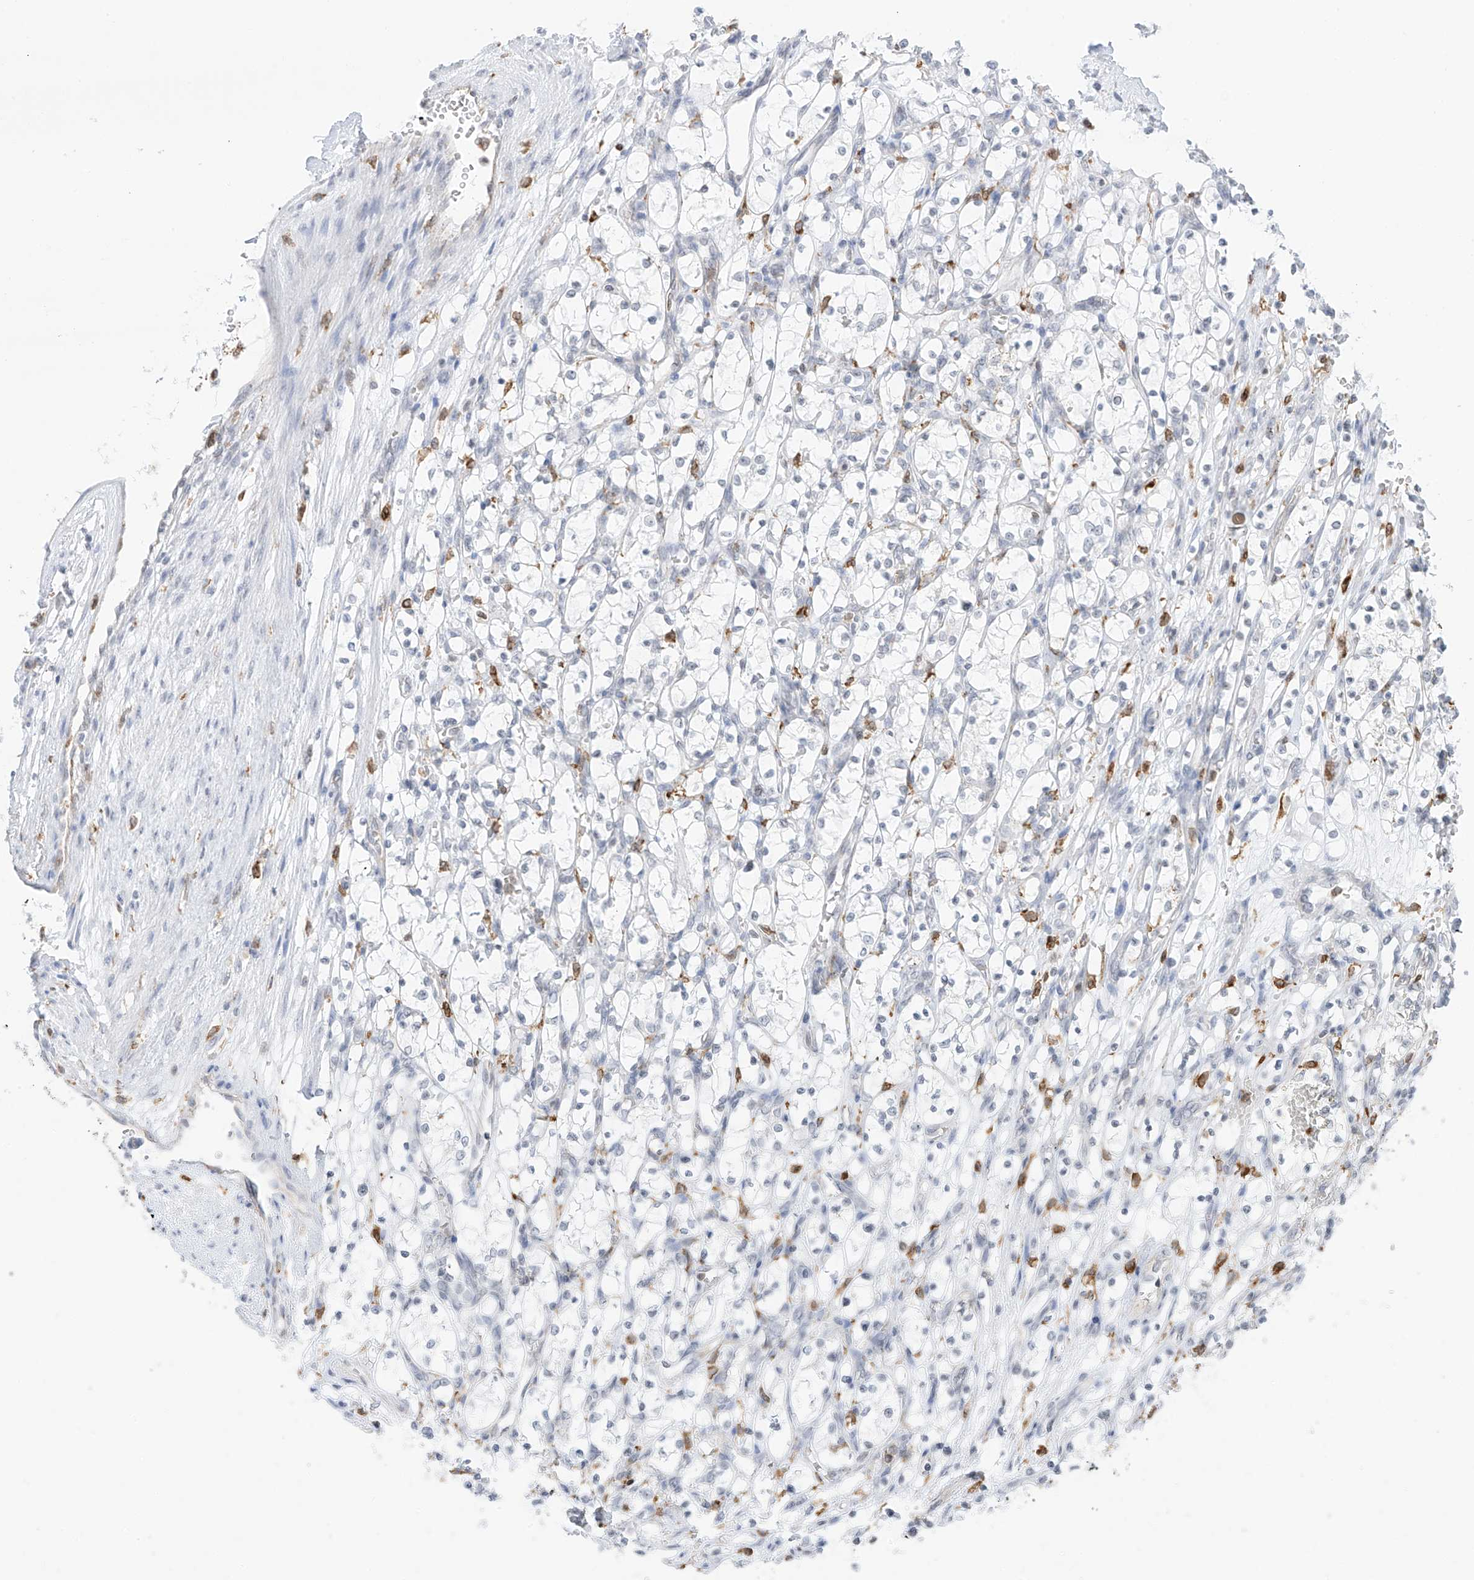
{"staining": {"intensity": "negative", "quantity": "none", "location": "none"}, "tissue": "renal cancer", "cell_type": "Tumor cells", "image_type": "cancer", "snomed": [{"axis": "morphology", "description": "Adenocarcinoma, NOS"}, {"axis": "topography", "description": "Kidney"}], "caption": "An image of human renal adenocarcinoma is negative for staining in tumor cells. Nuclei are stained in blue.", "gene": "TBXAS1", "patient": {"sex": "female", "age": 69}}